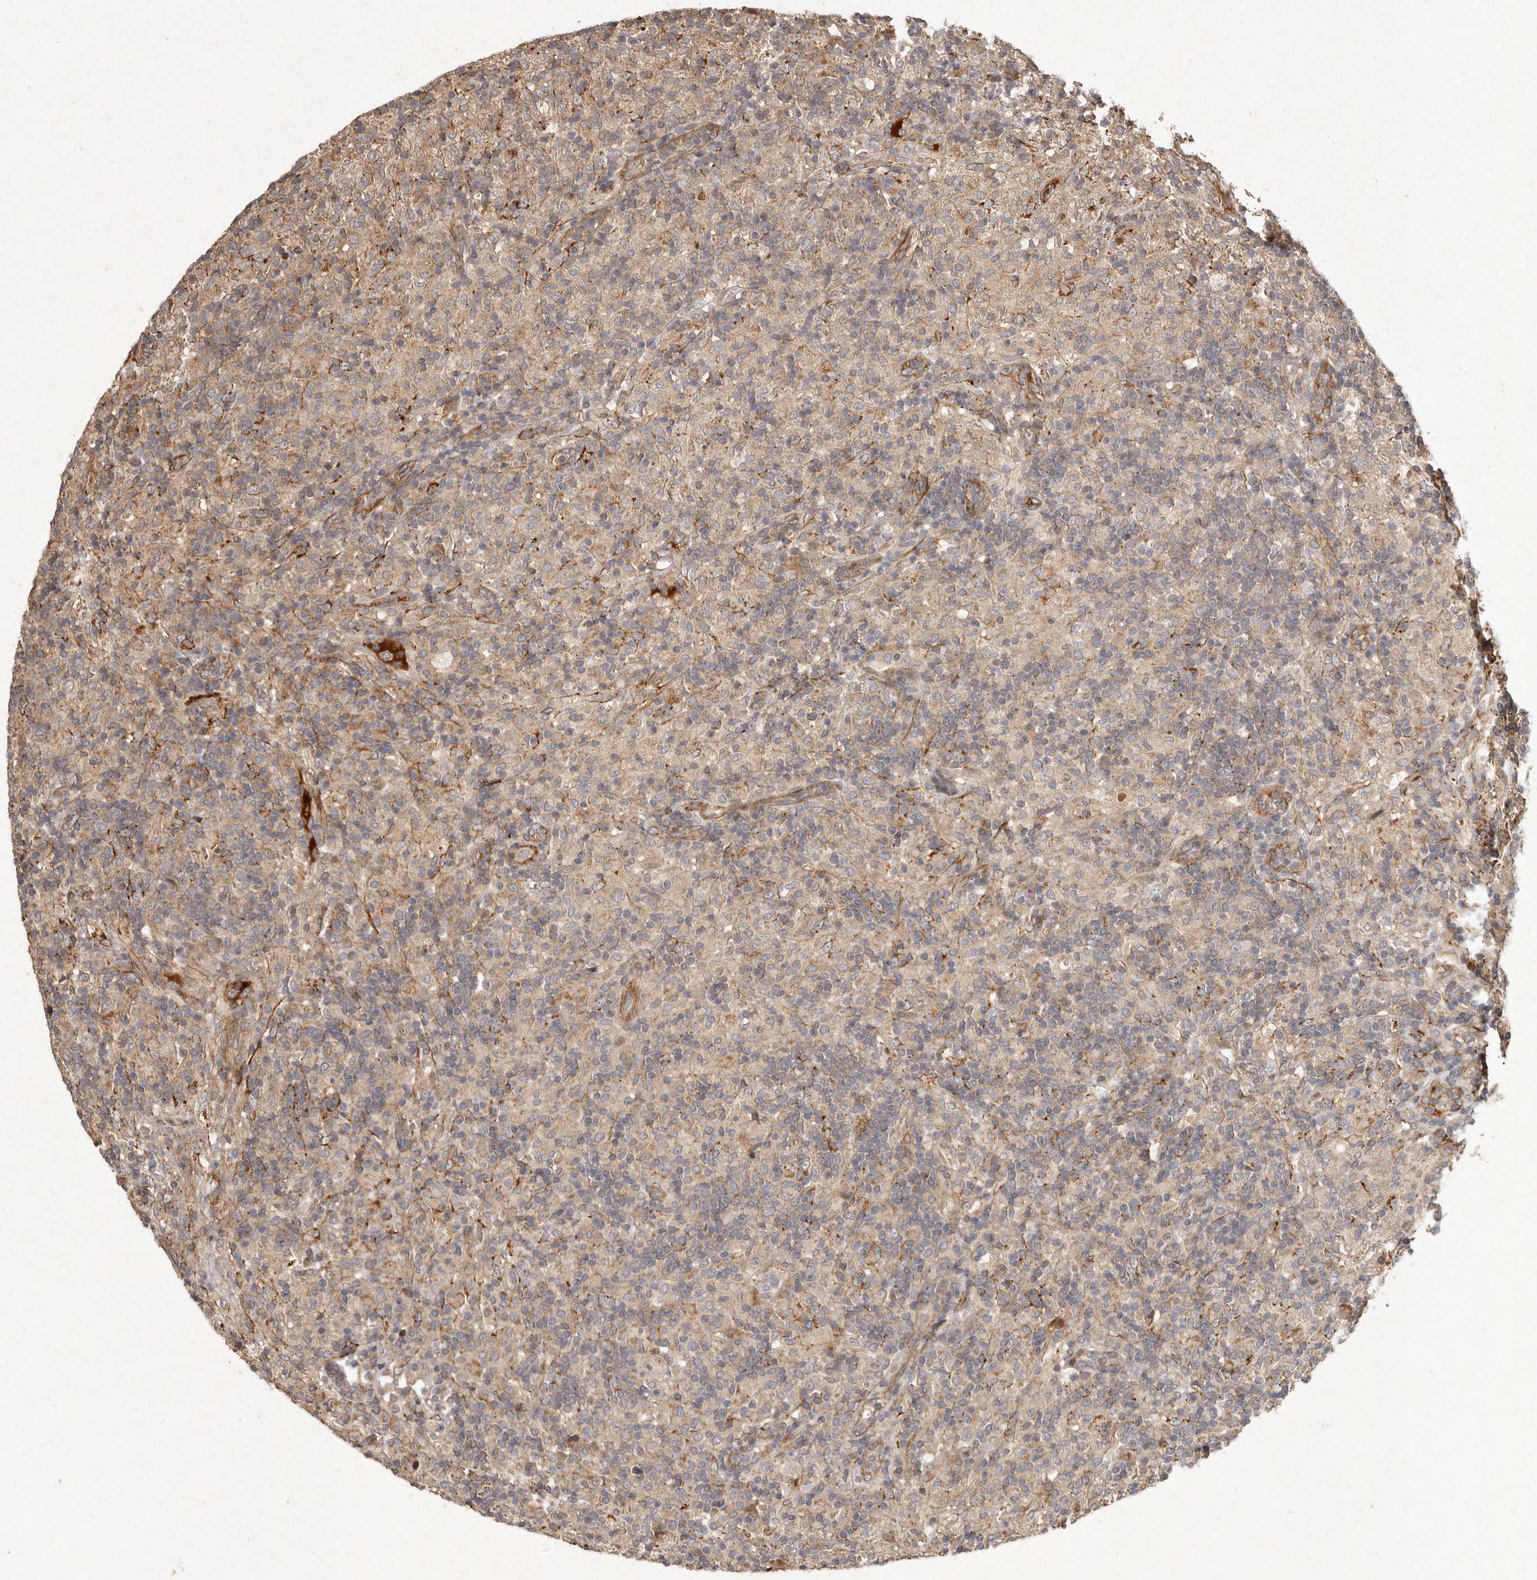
{"staining": {"intensity": "weak", "quantity": "<25%", "location": "cytoplasmic/membranous"}, "tissue": "lymphoma", "cell_type": "Tumor cells", "image_type": "cancer", "snomed": [{"axis": "morphology", "description": "Hodgkin's disease, NOS"}, {"axis": "topography", "description": "Lymph node"}], "caption": "Human Hodgkin's disease stained for a protein using immunohistochemistry displays no expression in tumor cells.", "gene": "SEMA3A", "patient": {"sex": "male", "age": 70}}